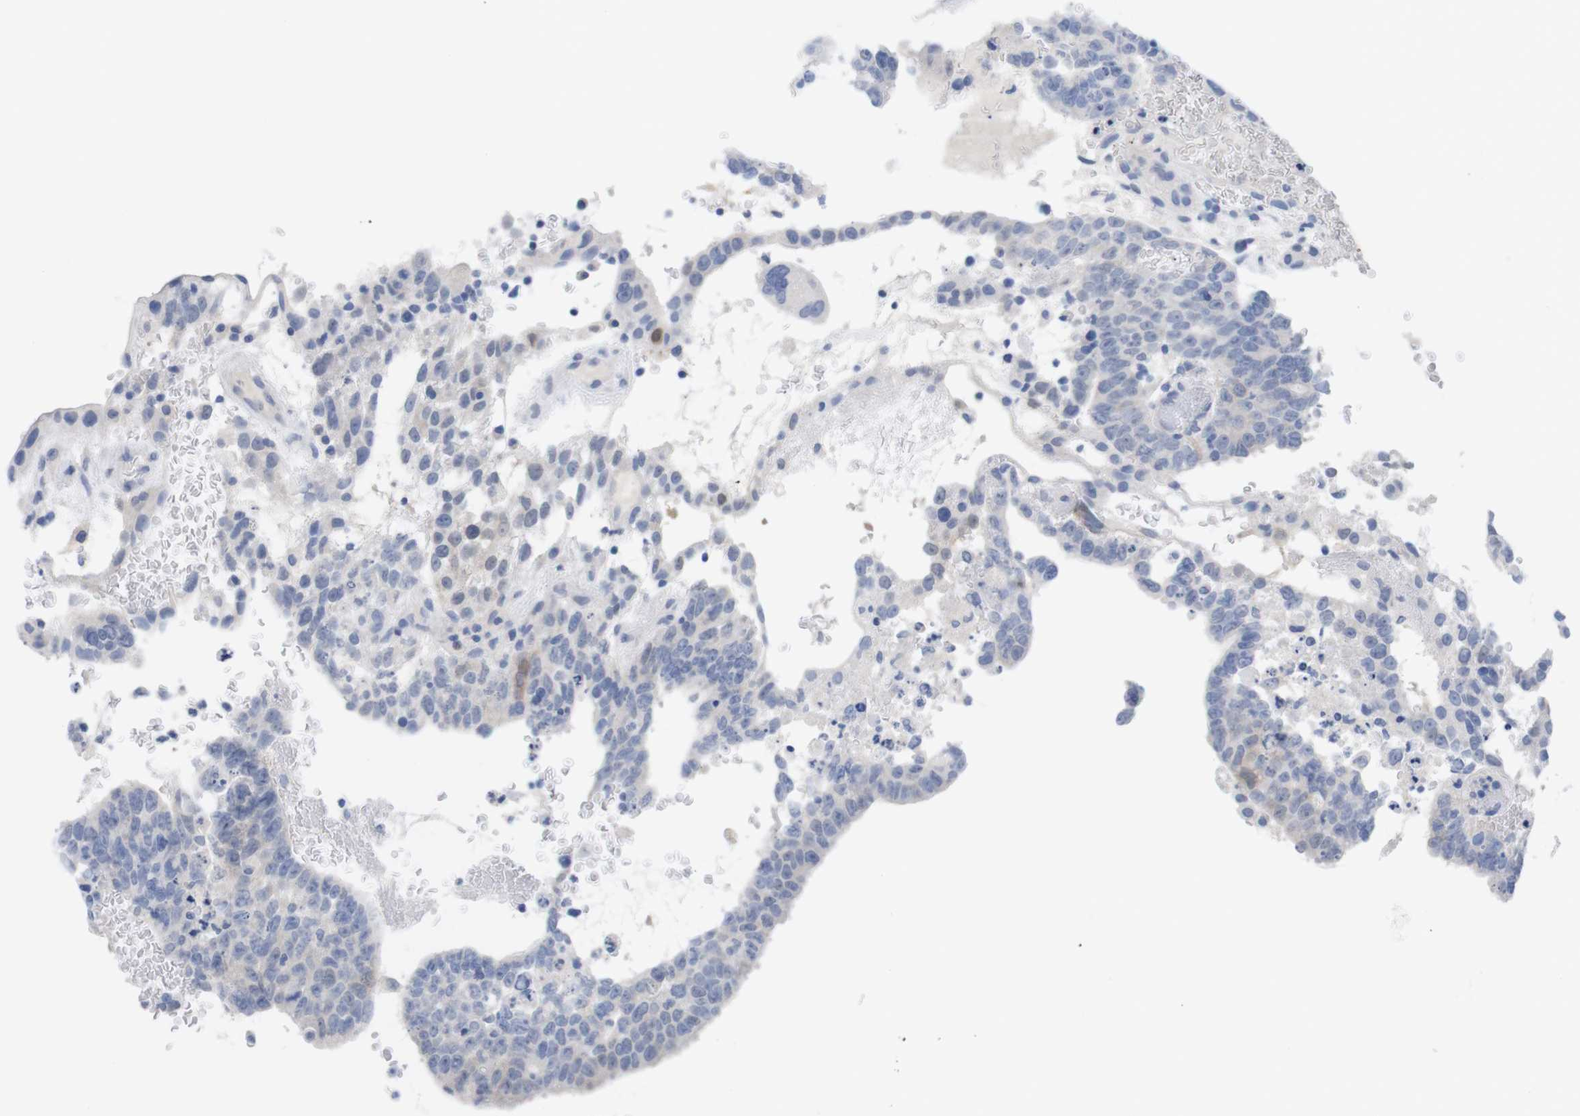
{"staining": {"intensity": "weak", "quantity": "<25%", "location": "cytoplasmic/membranous,nuclear"}, "tissue": "testis cancer", "cell_type": "Tumor cells", "image_type": "cancer", "snomed": [{"axis": "morphology", "description": "Seminoma, NOS"}, {"axis": "morphology", "description": "Carcinoma, Embryonal, NOS"}, {"axis": "topography", "description": "Testis"}], "caption": "This photomicrograph is of seminoma (testis) stained with immunohistochemistry to label a protein in brown with the nuclei are counter-stained blue. There is no positivity in tumor cells.", "gene": "PNMA1", "patient": {"sex": "male", "age": 52}}